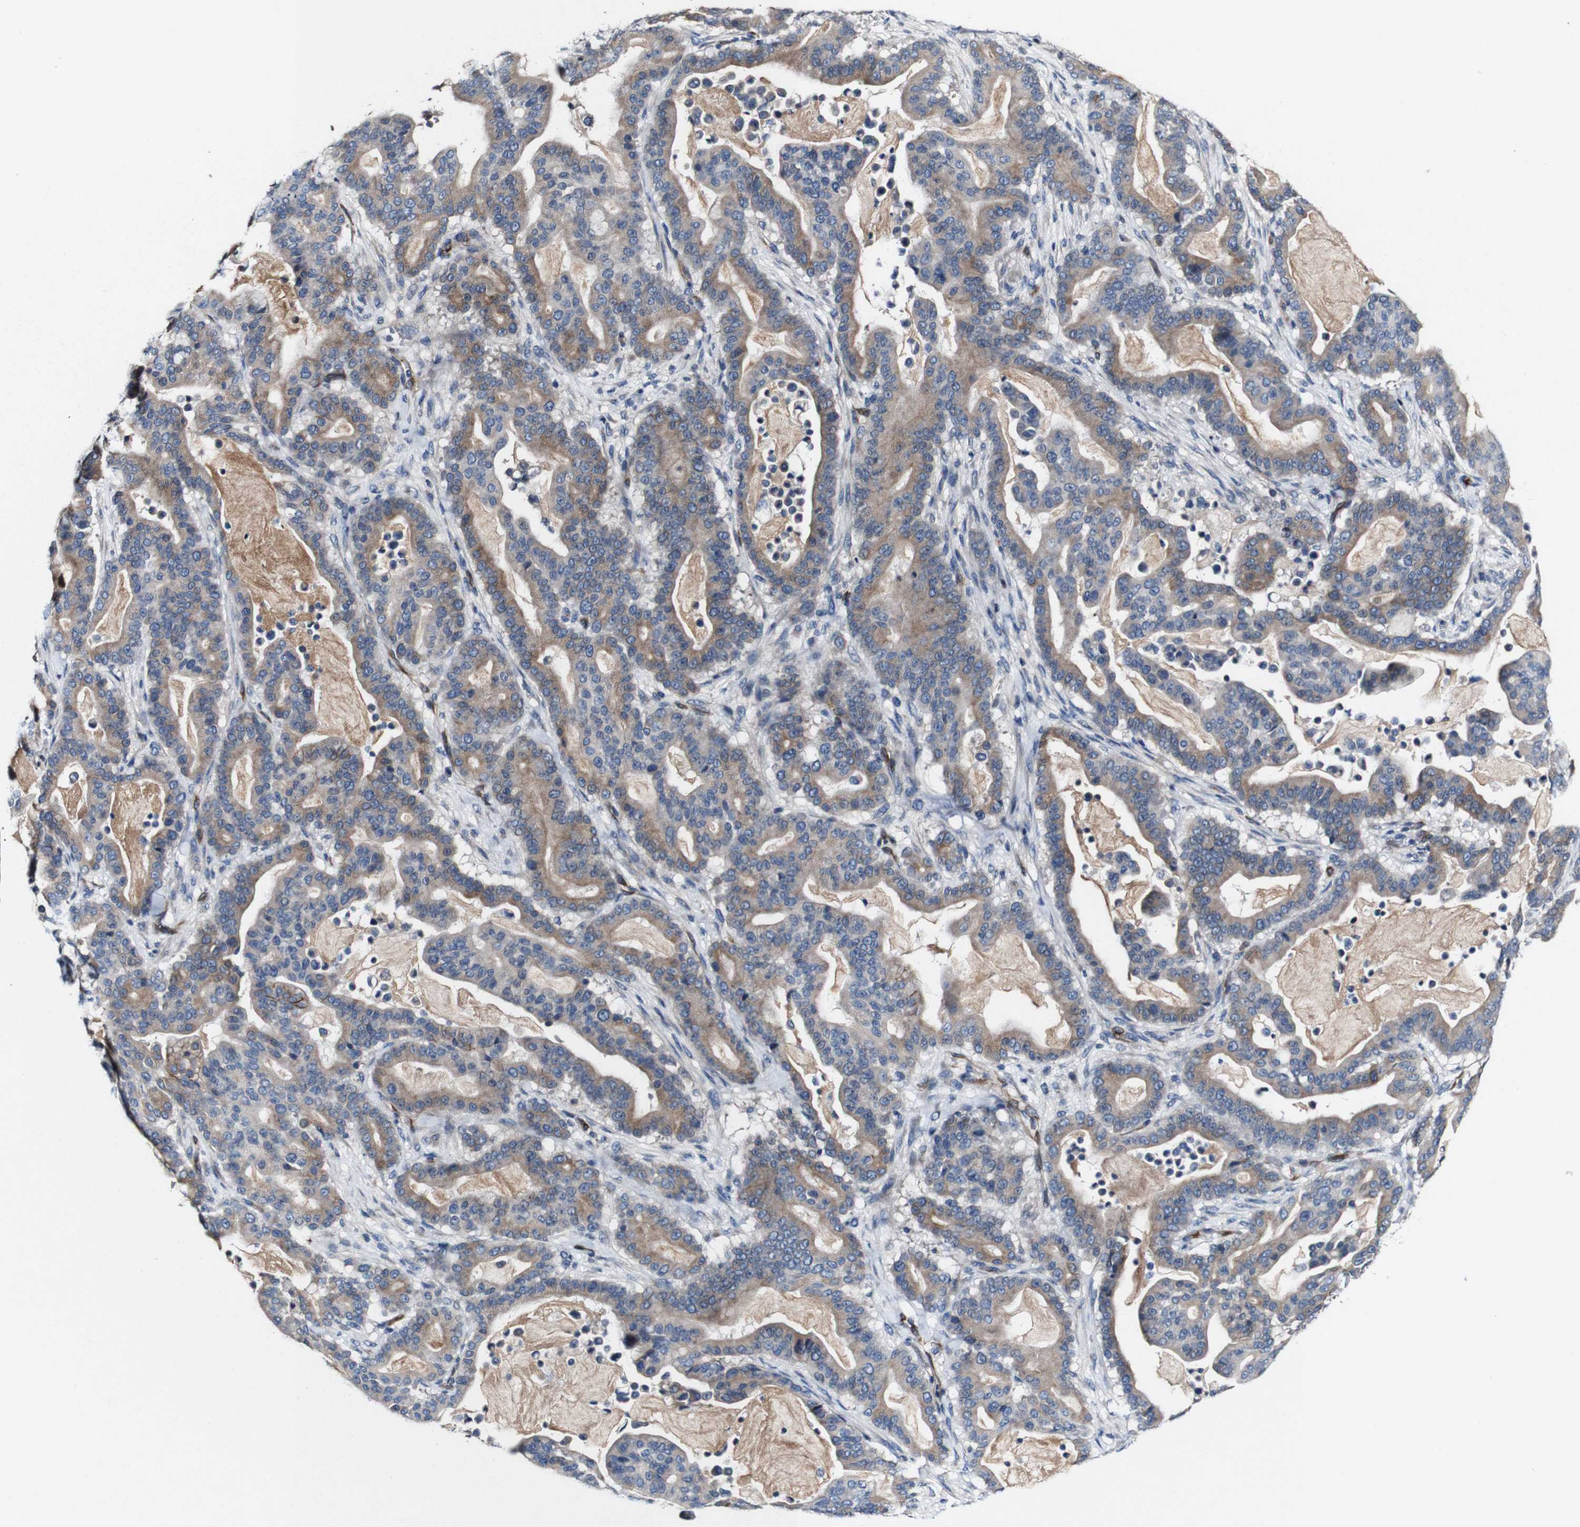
{"staining": {"intensity": "moderate", "quantity": ">75%", "location": "cytoplasmic/membranous"}, "tissue": "pancreatic cancer", "cell_type": "Tumor cells", "image_type": "cancer", "snomed": [{"axis": "morphology", "description": "Adenocarcinoma, NOS"}, {"axis": "topography", "description": "Pancreas"}], "caption": "Immunohistochemistry of pancreatic cancer reveals medium levels of moderate cytoplasmic/membranous staining in about >75% of tumor cells.", "gene": "GRAMD1A", "patient": {"sex": "male", "age": 63}}